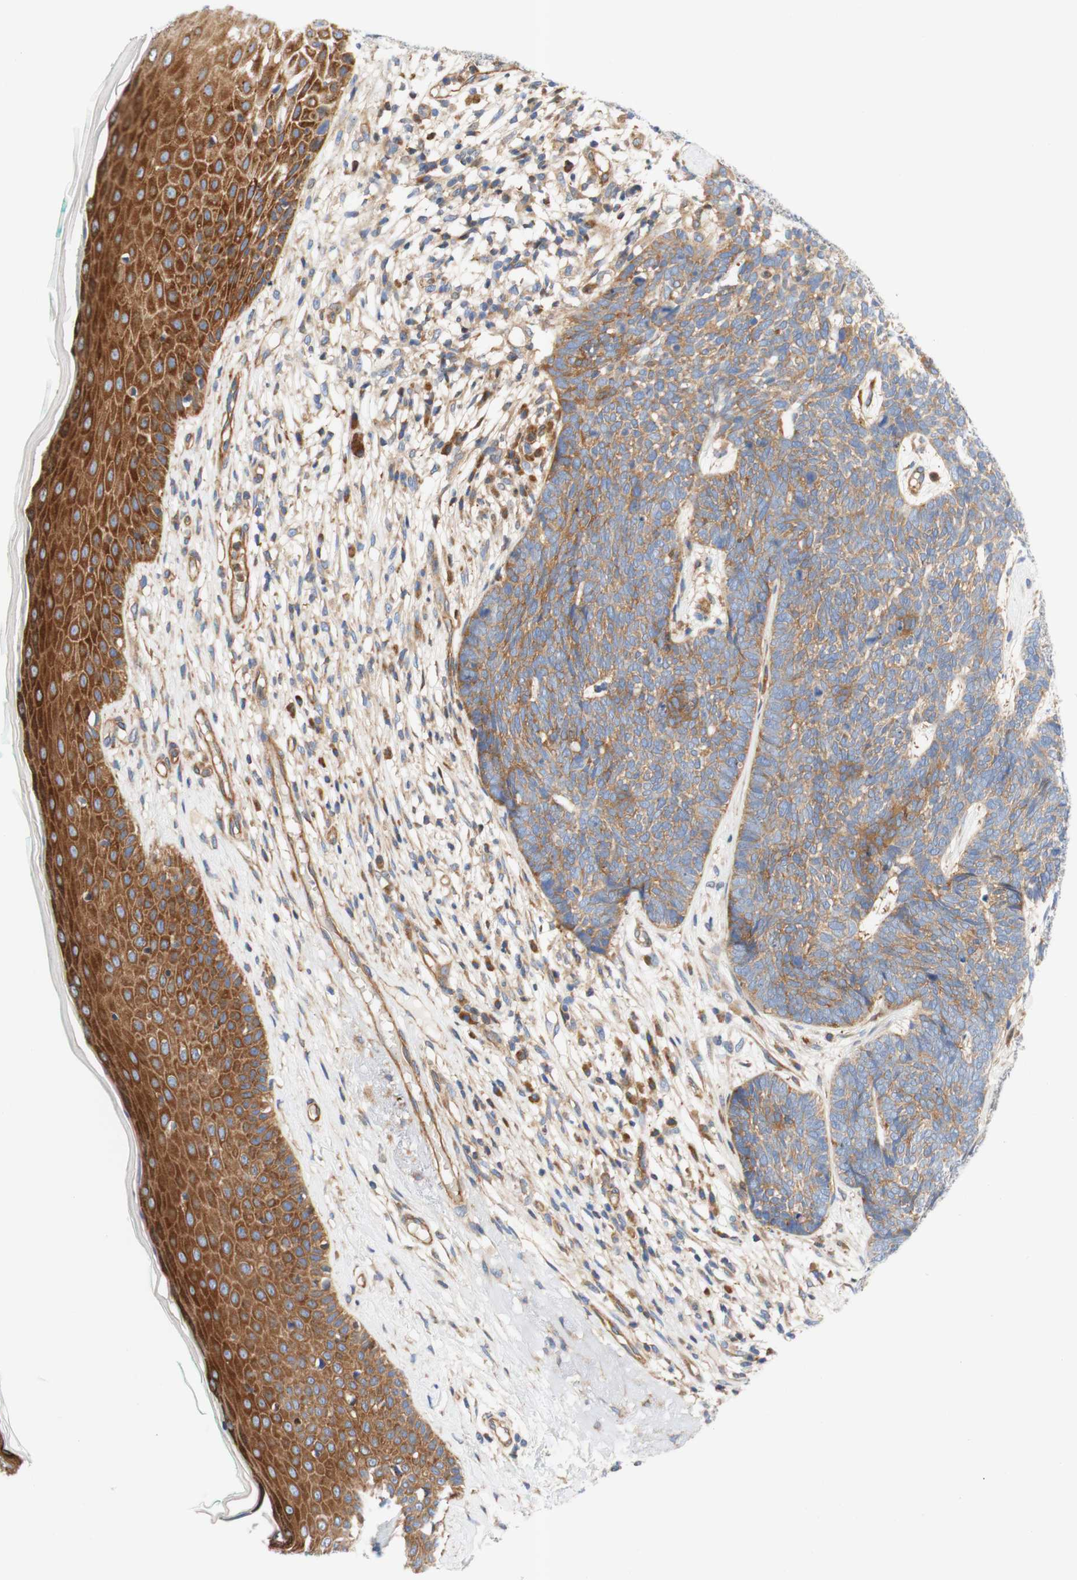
{"staining": {"intensity": "moderate", "quantity": ">75%", "location": "cytoplasmic/membranous"}, "tissue": "skin cancer", "cell_type": "Tumor cells", "image_type": "cancer", "snomed": [{"axis": "morphology", "description": "Basal cell carcinoma"}, {"axis": "topography", "description": "Skin"}], "caption": "Brown immunohistochemical staining in basal cell carcinoma (skin) shows moderate cytoplasmic/membranous staining in approximately >75% of tumor cells.", "gene": "STOM", "patient": {"sex": "female", "age": 84}}